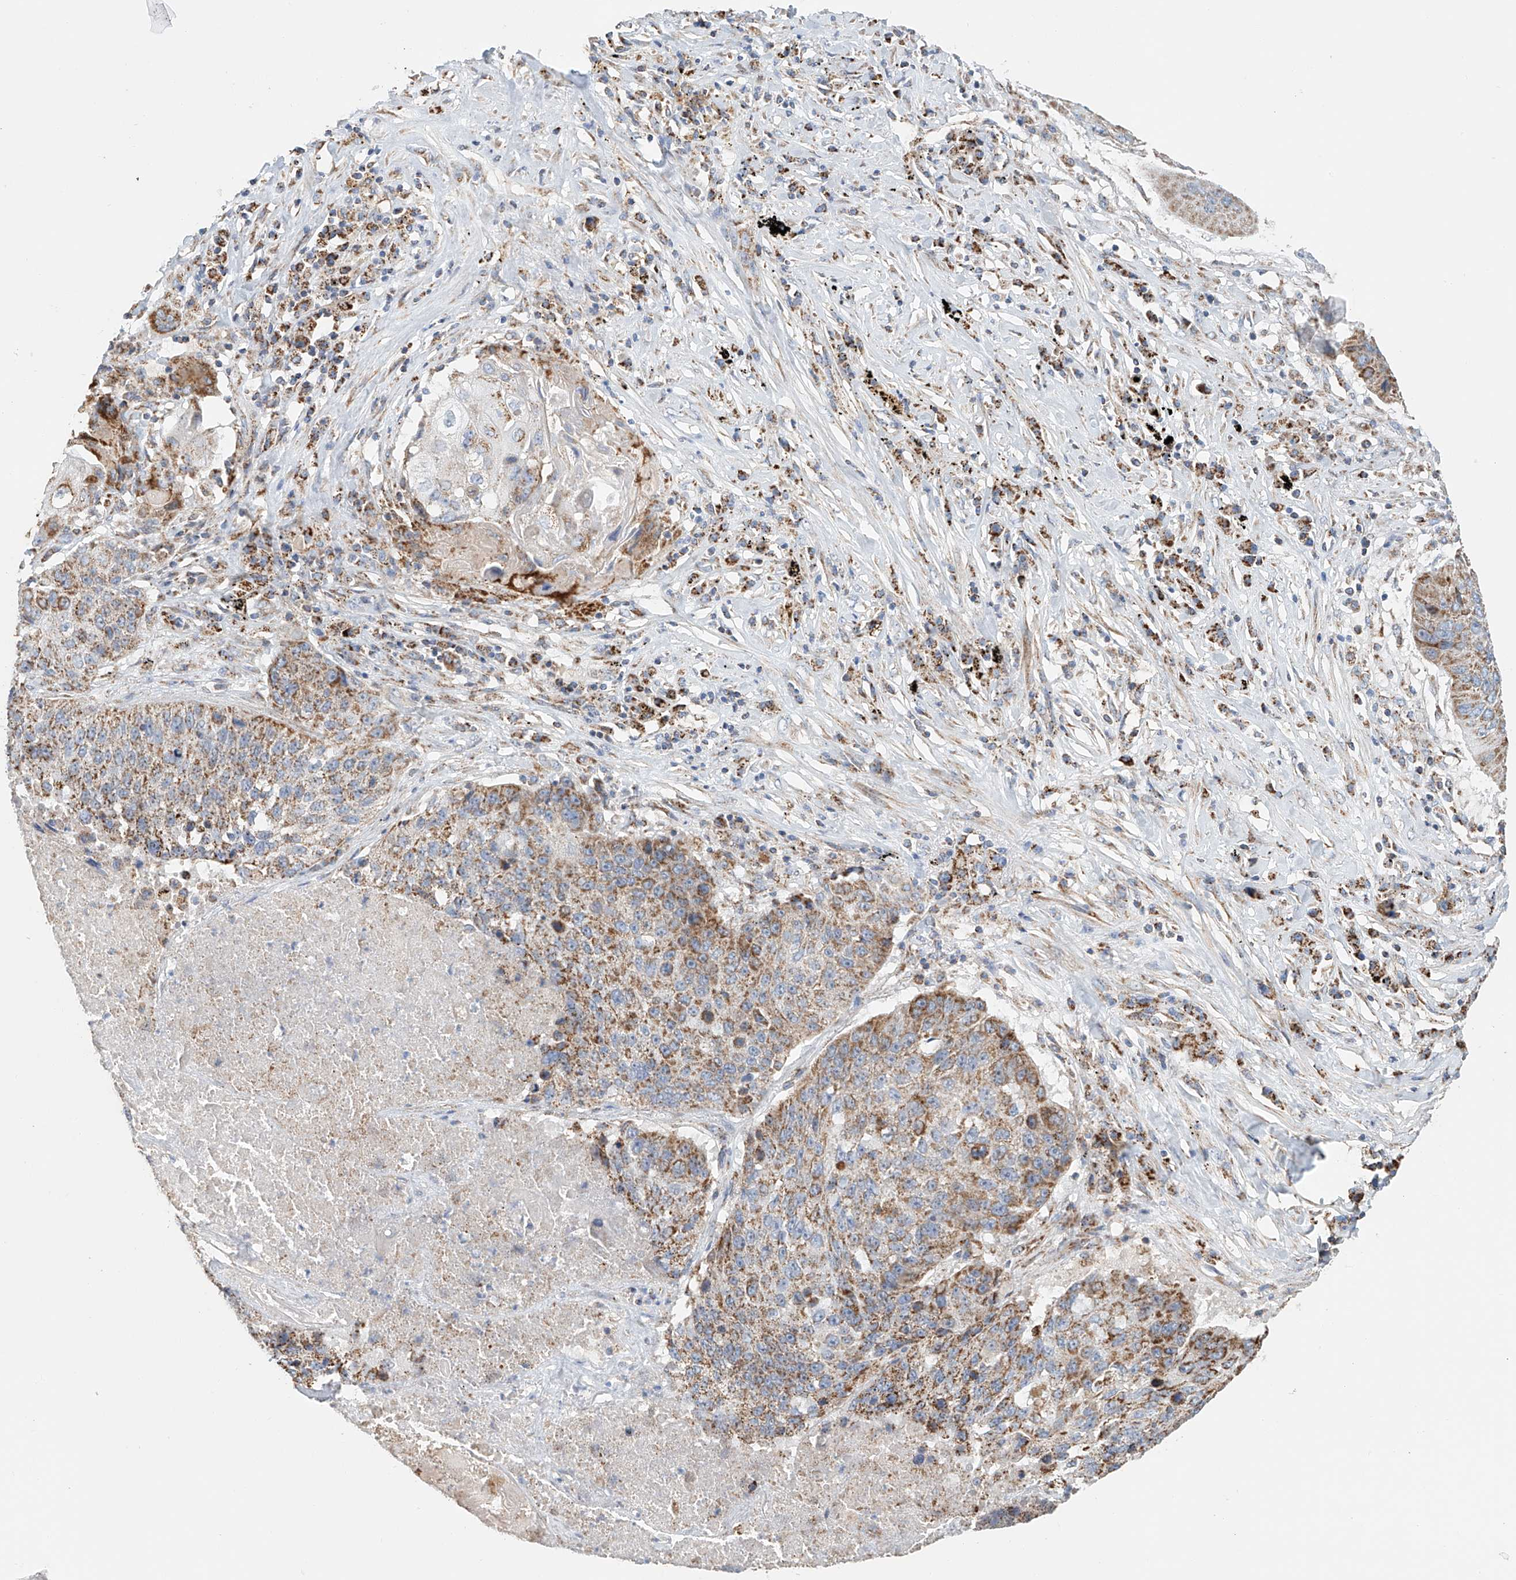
{"staining": {"intensity": "moderate", "quantity": ">75%", "location": "cytoplasmic/membranous"}, "tissue": "lung cancer", "cell_type": "Tumor cells", "image_type": "cancer", "snomed": [{"axis": "morphology", "description": "Squamous cell carcinoma, NOS"}, {"axis": "topography", "description": "Lung"}], "caption": "DAB (3,3'-diaminobenzidine) immunohistochemical staining of human squamous cell carcinoma (lung) exhibits moderate cytoplasmic/membranous protein staining in approximately >75% of tumor cells. Nuclei are stained in blue.", "gene": "MCL1", "patient": {"sex": "male", "age": 61}}